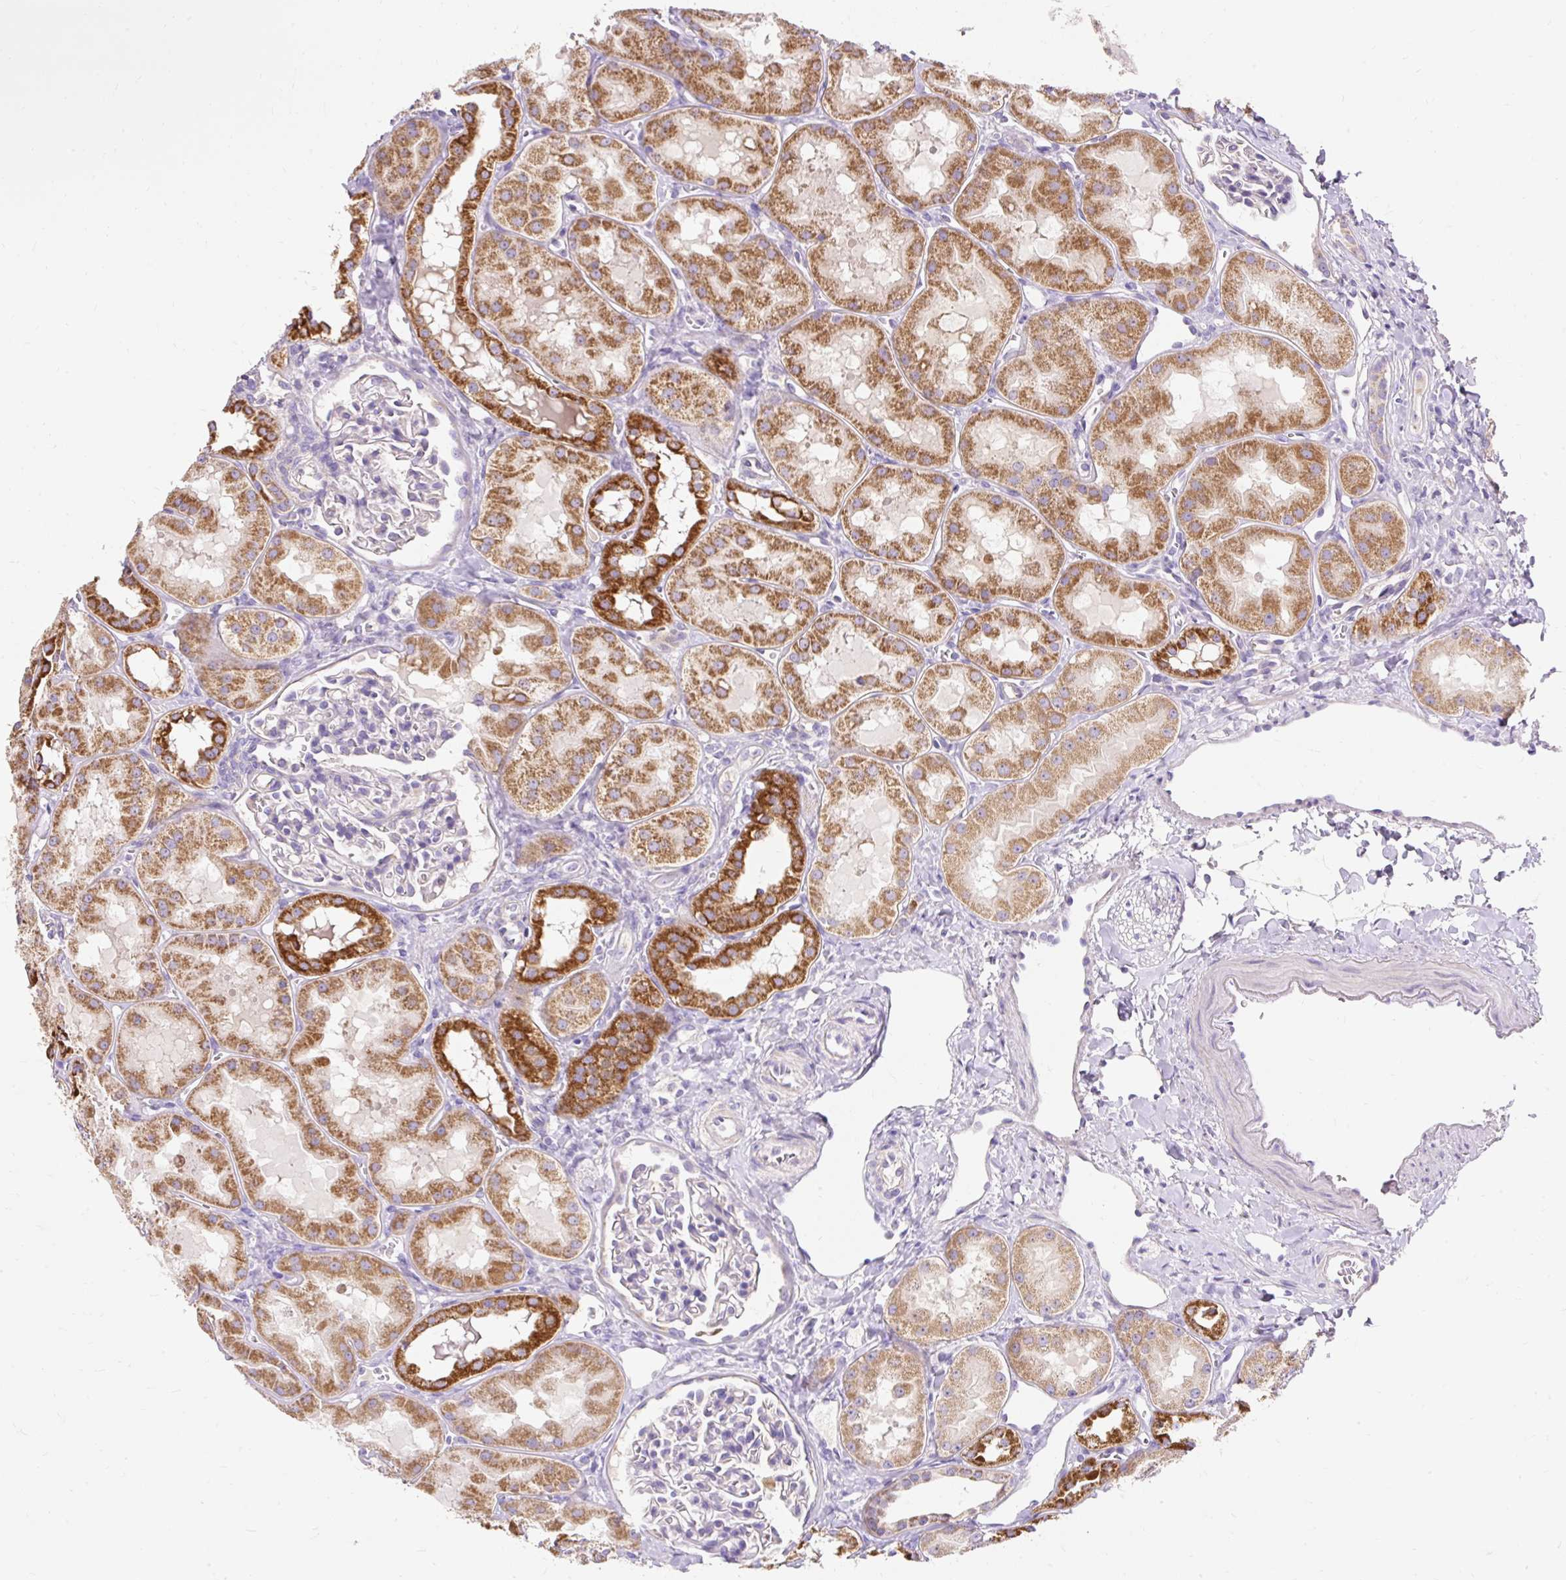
{"staining": {"intensity": "negative", "quantity": "none", "location": "none"}, "tissue": "kidney", "cell_type": "Cells in glomeruli", "image_type": "normal", "snomed": [{"axis": "morphology", "description": "Normal tissue, NOS"}, {"axis": "topography", "description": "Kidney"}, {"axis": "topography", "description": "Urinary bladder"}], "caption": "Immunohistochemistry (IHC) photomicrograph of unremarkable kidney stained for a protein (brown), which displays no positivity in cells in glomeruli.", "gene": "PMAIP1", "patient": {"sex": "male", "age": 16}}